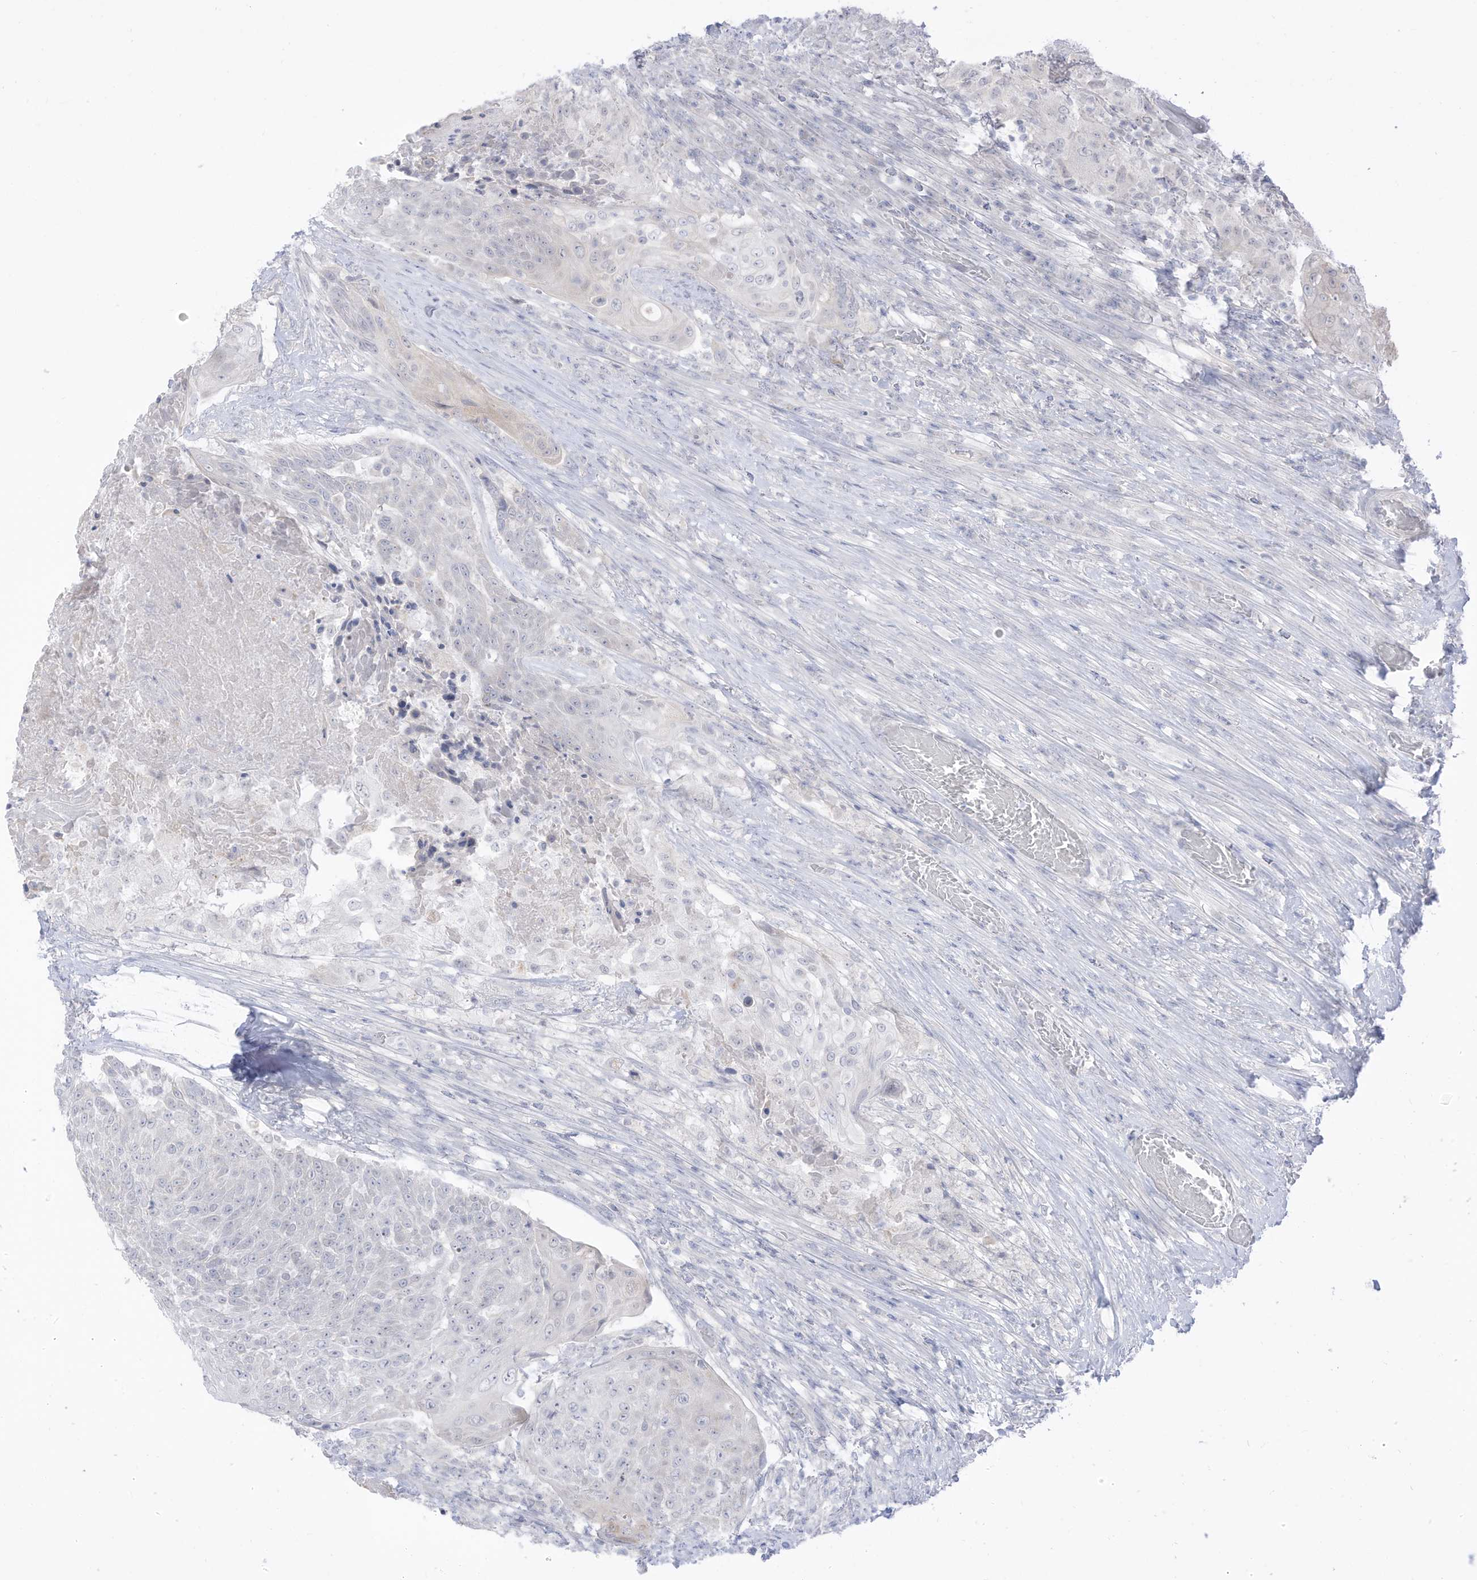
{"staining": {"intensity": "negative", "quantity": "none", "location": "none"}, "tissue": "urothelial cancer", "cell_type": "Tumor cells", "image_type": "cancer", "snomed": [{"axis": "morphology", "description": "Urothelial carcinoma, High grade"}, {"axis": "topography", "description": "Urinary bladder"}], "caption": "Tumor cells show no significant expression in urothelial cancer.", "gene": "OGT", "patient": {"sex": "female", "age": 63}}